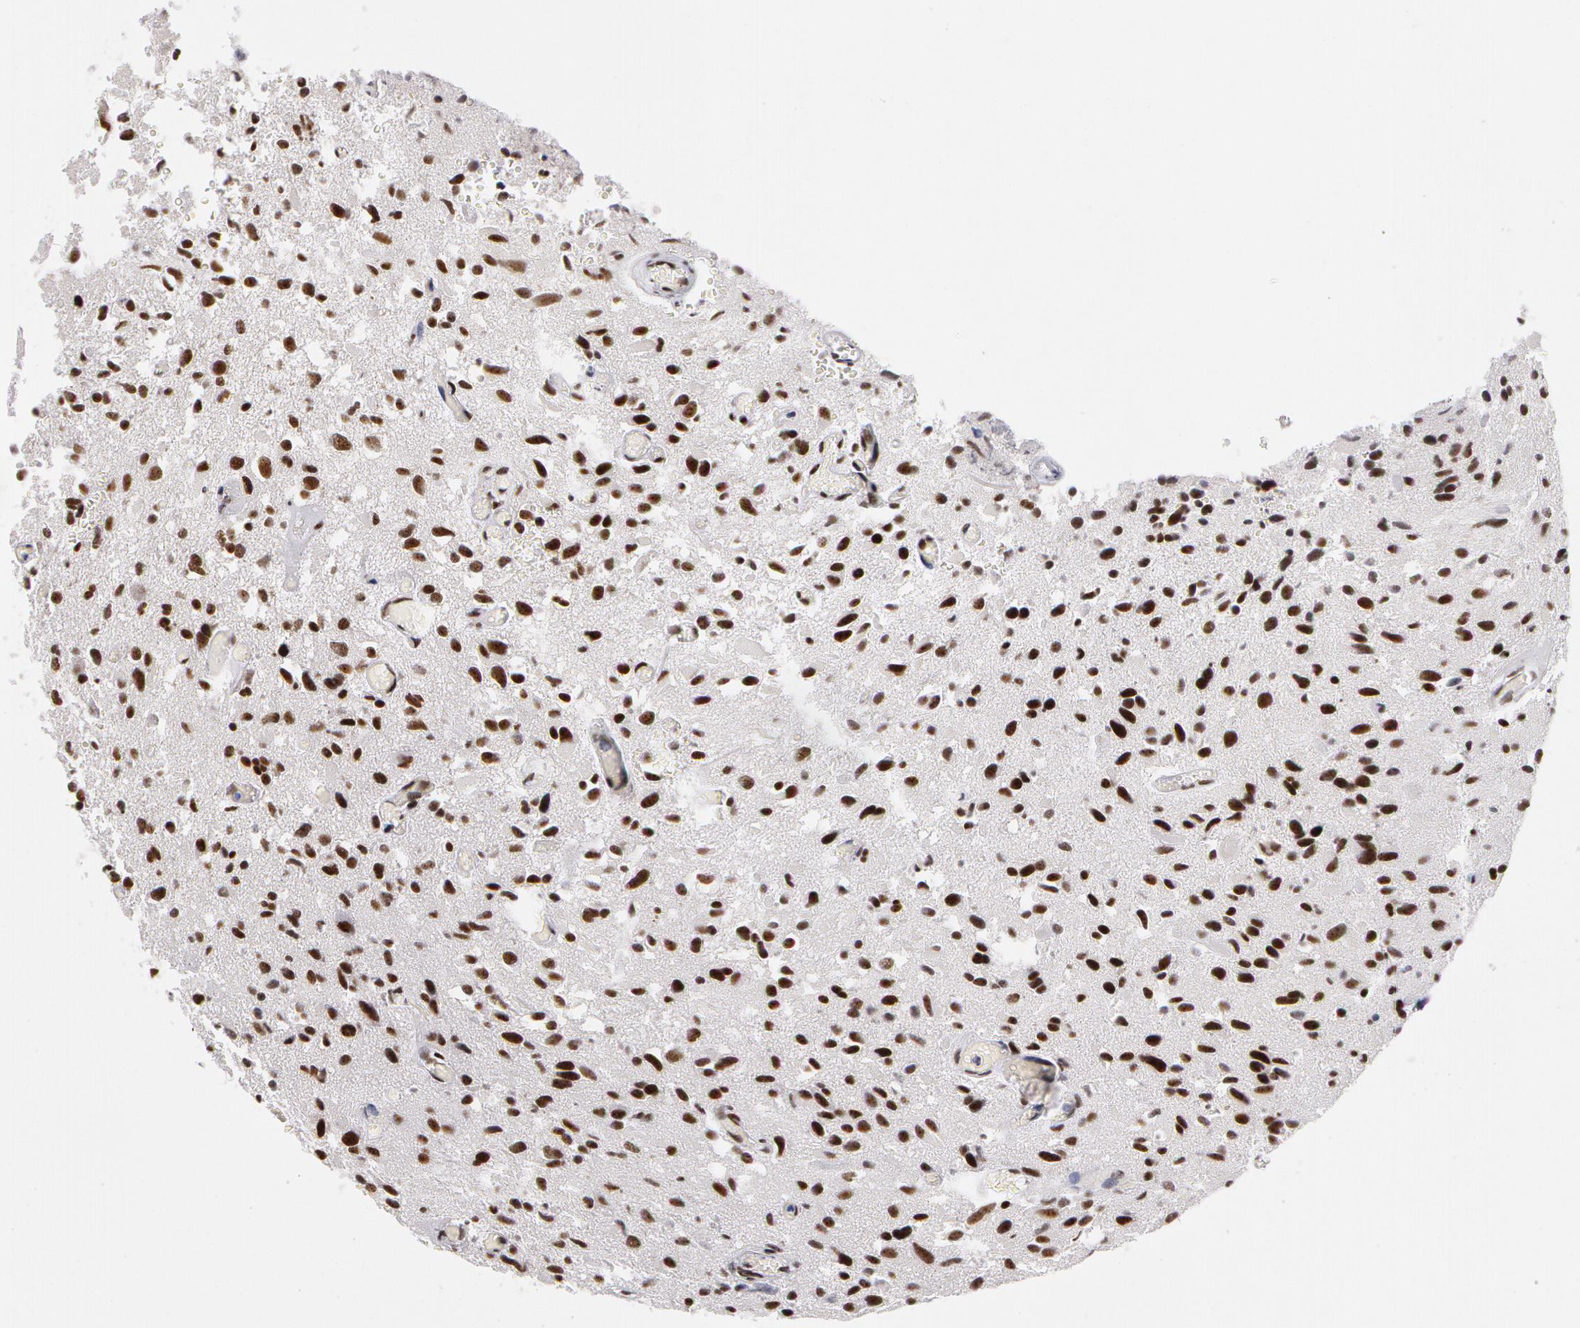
{"staining": {"intensity": "moderate", "quantity": ">75%", "location": "nuclear"}, "tissue": "glioma", "cell_type": "Tumor cells", "image_type": "cancer", "snomed": [{"axis": "morphology", "description": "Glioma, malignant, High grade"}, {"axis": "topography", "description": "Brain"}], "caption": "Immunohistochemistry photomicrograph of malignant glioma (high-grade) stained for a protein (brown), which demonstrates medium levels of moderate nuclear expression in about >75% of tumor cells.", "gene": "PNN", "patient": {"sex": "male", "age": 69}}